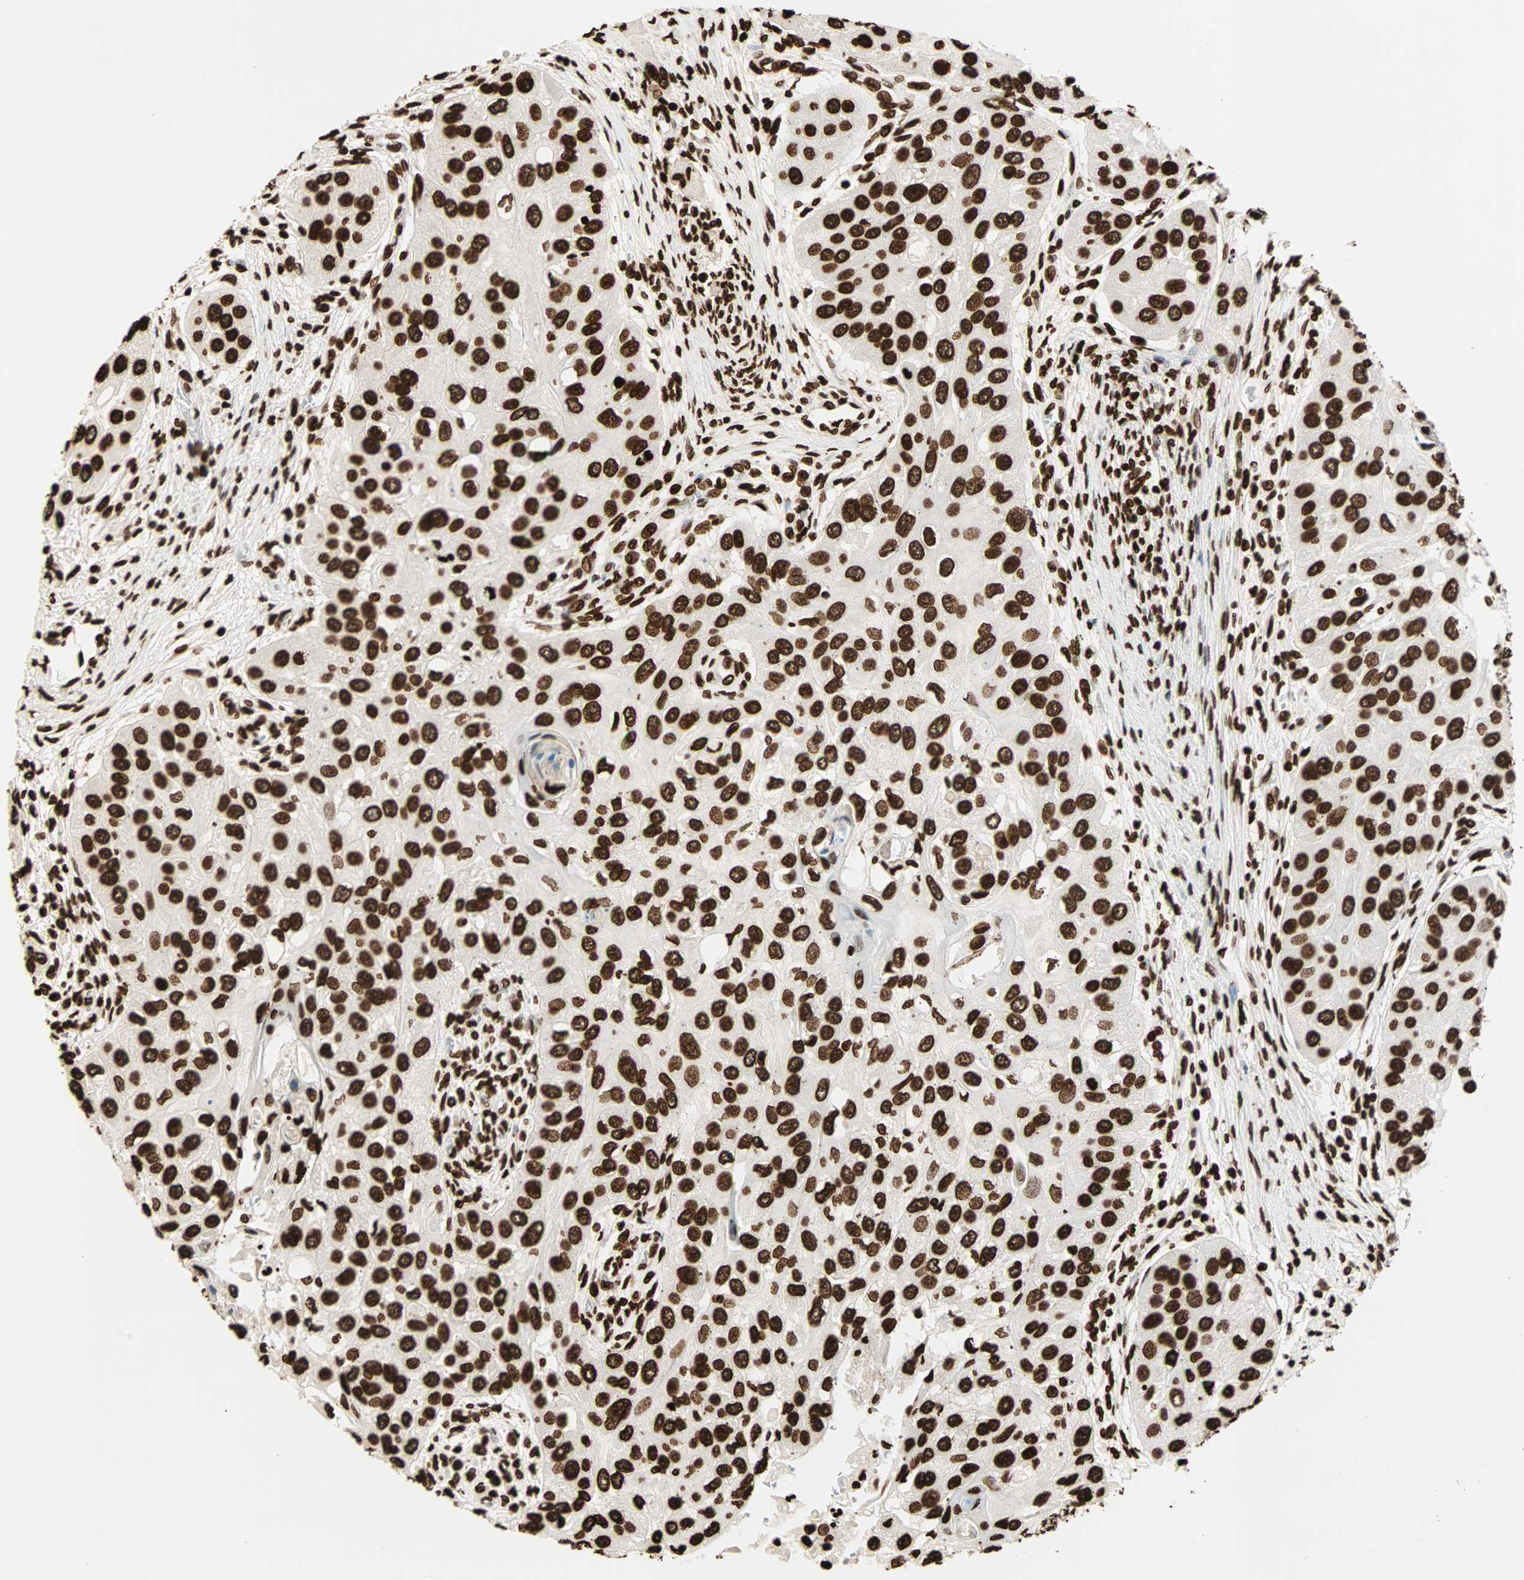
{"staining": {"intensity": "strong", "quantity": ">75%", "location": "nuclear"}, "tissue": "head and neck cancer", "cell_type": "Tumor cells", "image_type": "cancer", "snomed": [{"axis": "morphology", "description": "Normal tissue, NOS"}, {"axis": "morphology", "description": "Squamous cell carcinoma, NOS"}, {"axis": "topography", "description": "Skeletal muscle"}, {"axis": "topography", "description": "Head-Neck"}], "caption": "The image reveals a brown stain indicating the presence of a protein in the nuclear of tumor cells in head and neck cancer (squamous cell carcinoma).", "gene": "GLI2", "patient": {"sex": "male", "age": 51}}